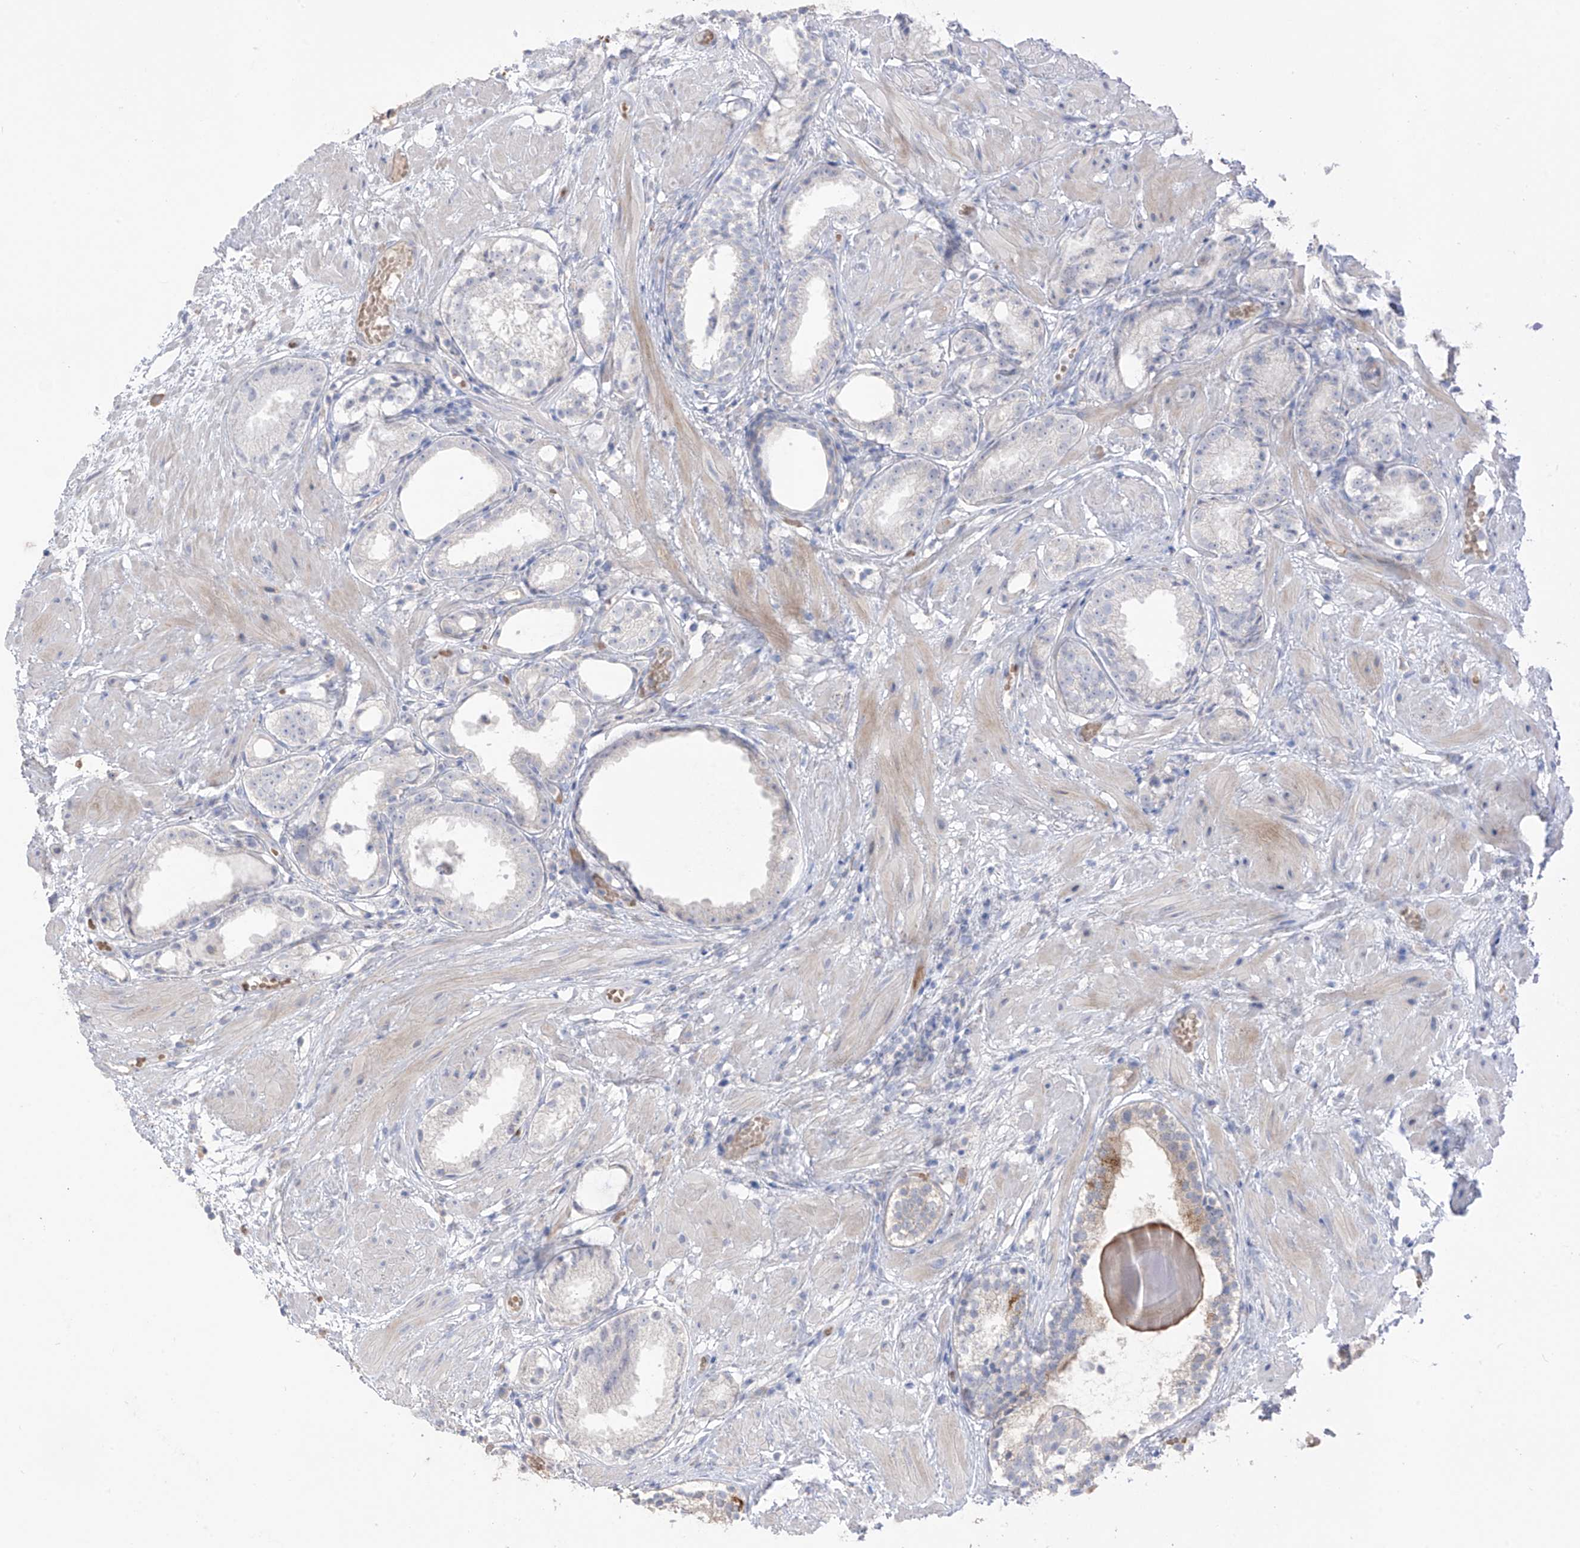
{"staining": {"intensity": "negative", "quantity": "none", "location": "none"}, "tissue": "prostate cancer", "cell_type": "Tumor cells", "image_type": "cancer", "snomed": [{"axis": "morphology", "description": "Adenocarcinoma, Low grade"}, {"axis": "topography", "description": "Prostate"}], "caption": "A histopathology image of human prostate cancer (low-grade adenocarcinoma) is negative for staining in tumor cells.", "gene": "ASPRV1", "patient": {"sex": "male", "age": 88}}